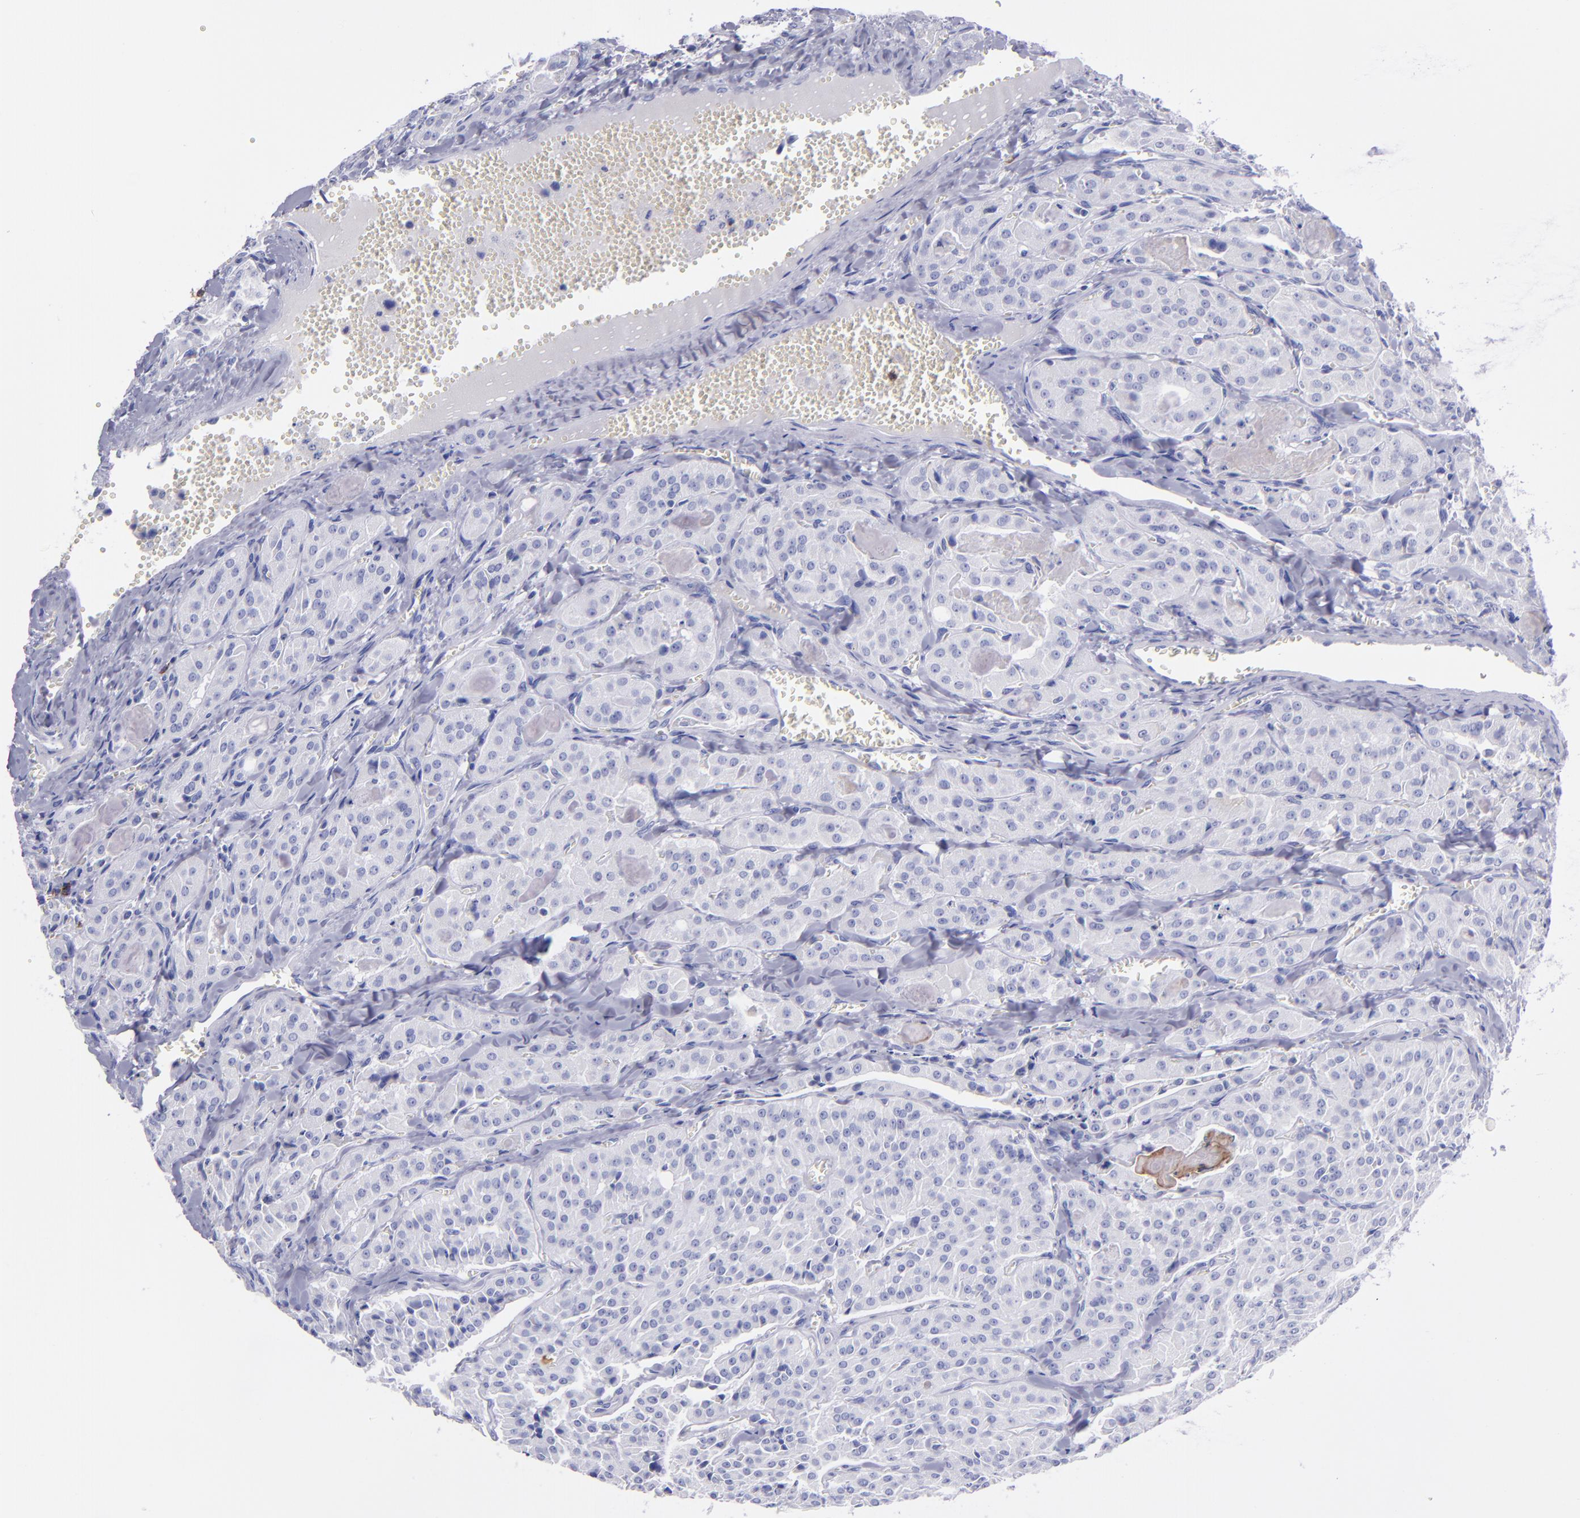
{"staining": {"intensity": "negative", "quantity": "none", "location": "none"}, "tissue": "thyroid cancer", "cell_type": "Tumor cells", "image_type": "cancer", "snomed": [{"axis": "morphology", "description": "Carcinoma, NOS"}, {"axis": "topography", "description": "Thyroid gland"}], "caption": "DAB (3,3'-diaminobenzidine) immunohistochemical staining of human carcinoma (thyroid) shows no significant expression in tumor cells.", "gene": "CD37", "patient": {"sex": "male", "age": 76}}